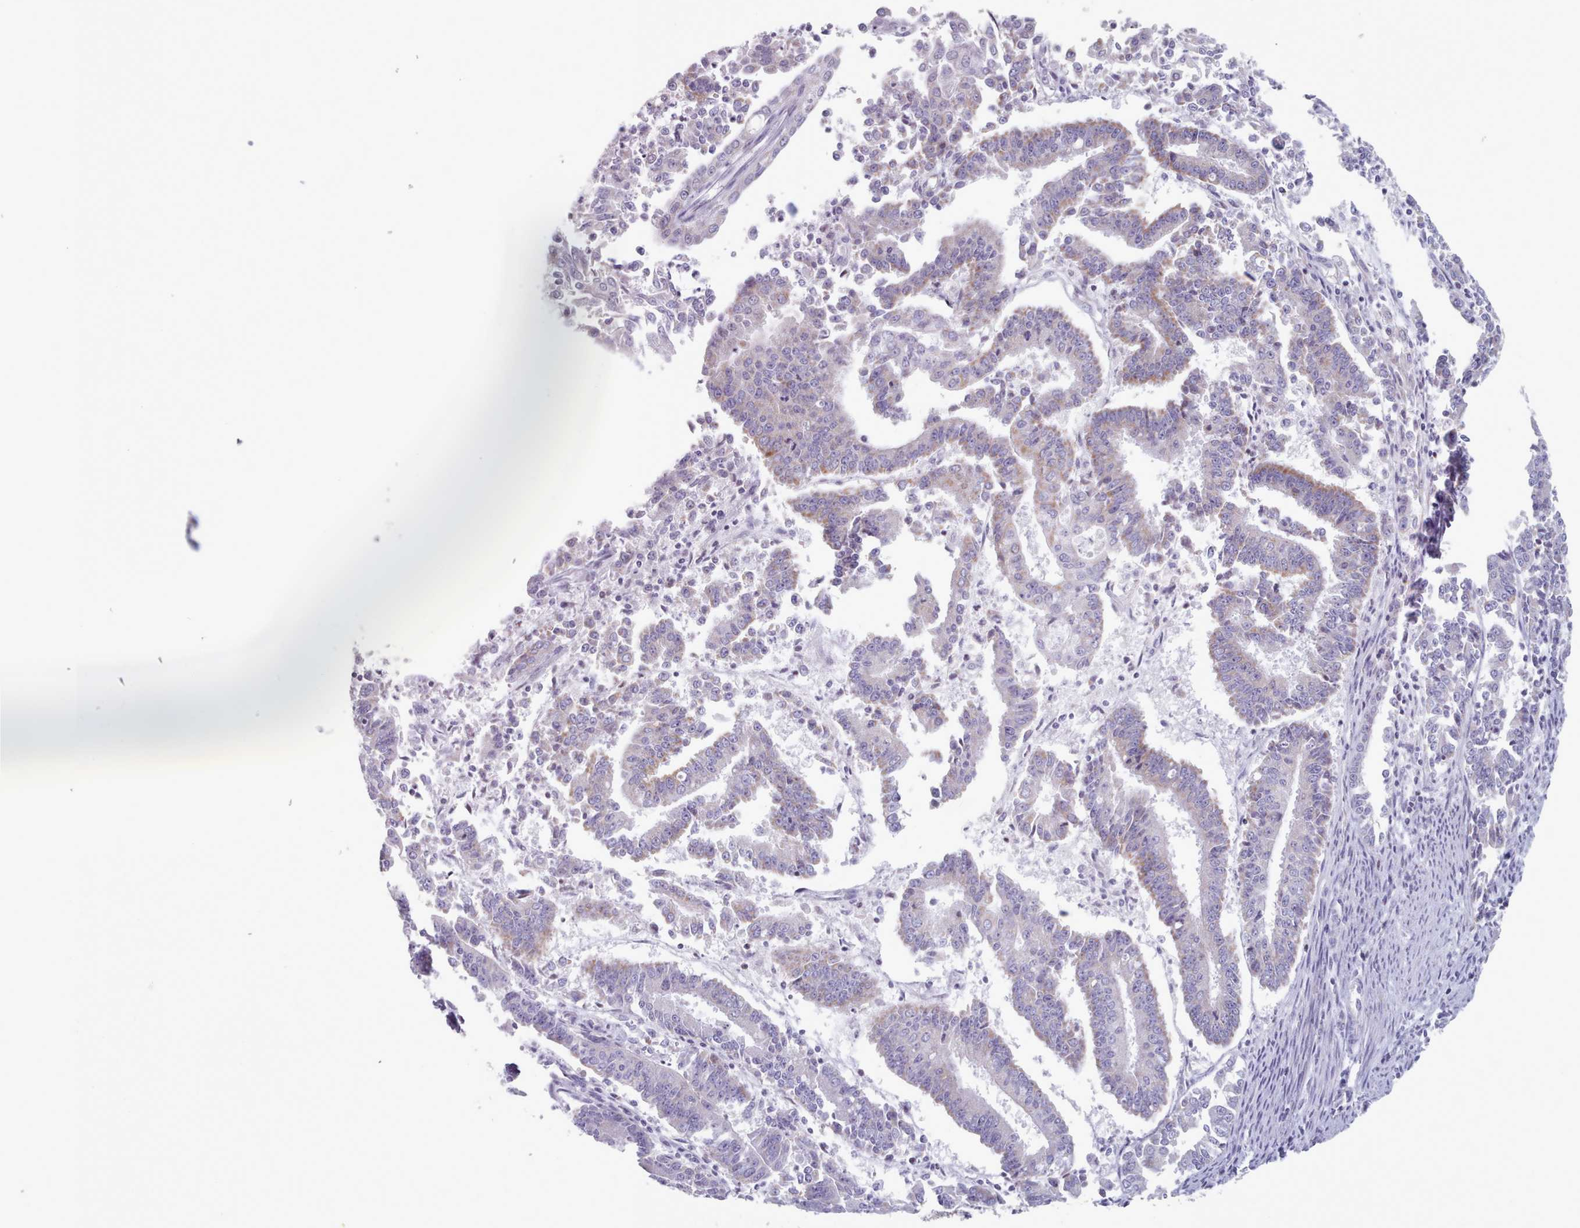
{"staining": {"intensity": "weak", "quantity": "25%-75%", "location": "cytoplasmic/membranous"}, "tissue": "endometrial cancer", "cell_type": "Tumor cells", "image_type": "cancer", "snomed": [{"axis": "morphology", "description": "Adenocarcinoma, NOS"}, {"axis": "topography", "description": "Endometrium"}], "caption": "Immunohistochemistry photomicrograph of human adenocarcinoma (endometrial) stained for a protein (brown), which reveals low levels of weak cytoplasmic/membranous staining in approximately 25%-75% of tumor cells.", "gene": "FAM170B", "patient": {"sex": "female", "age": 73}}